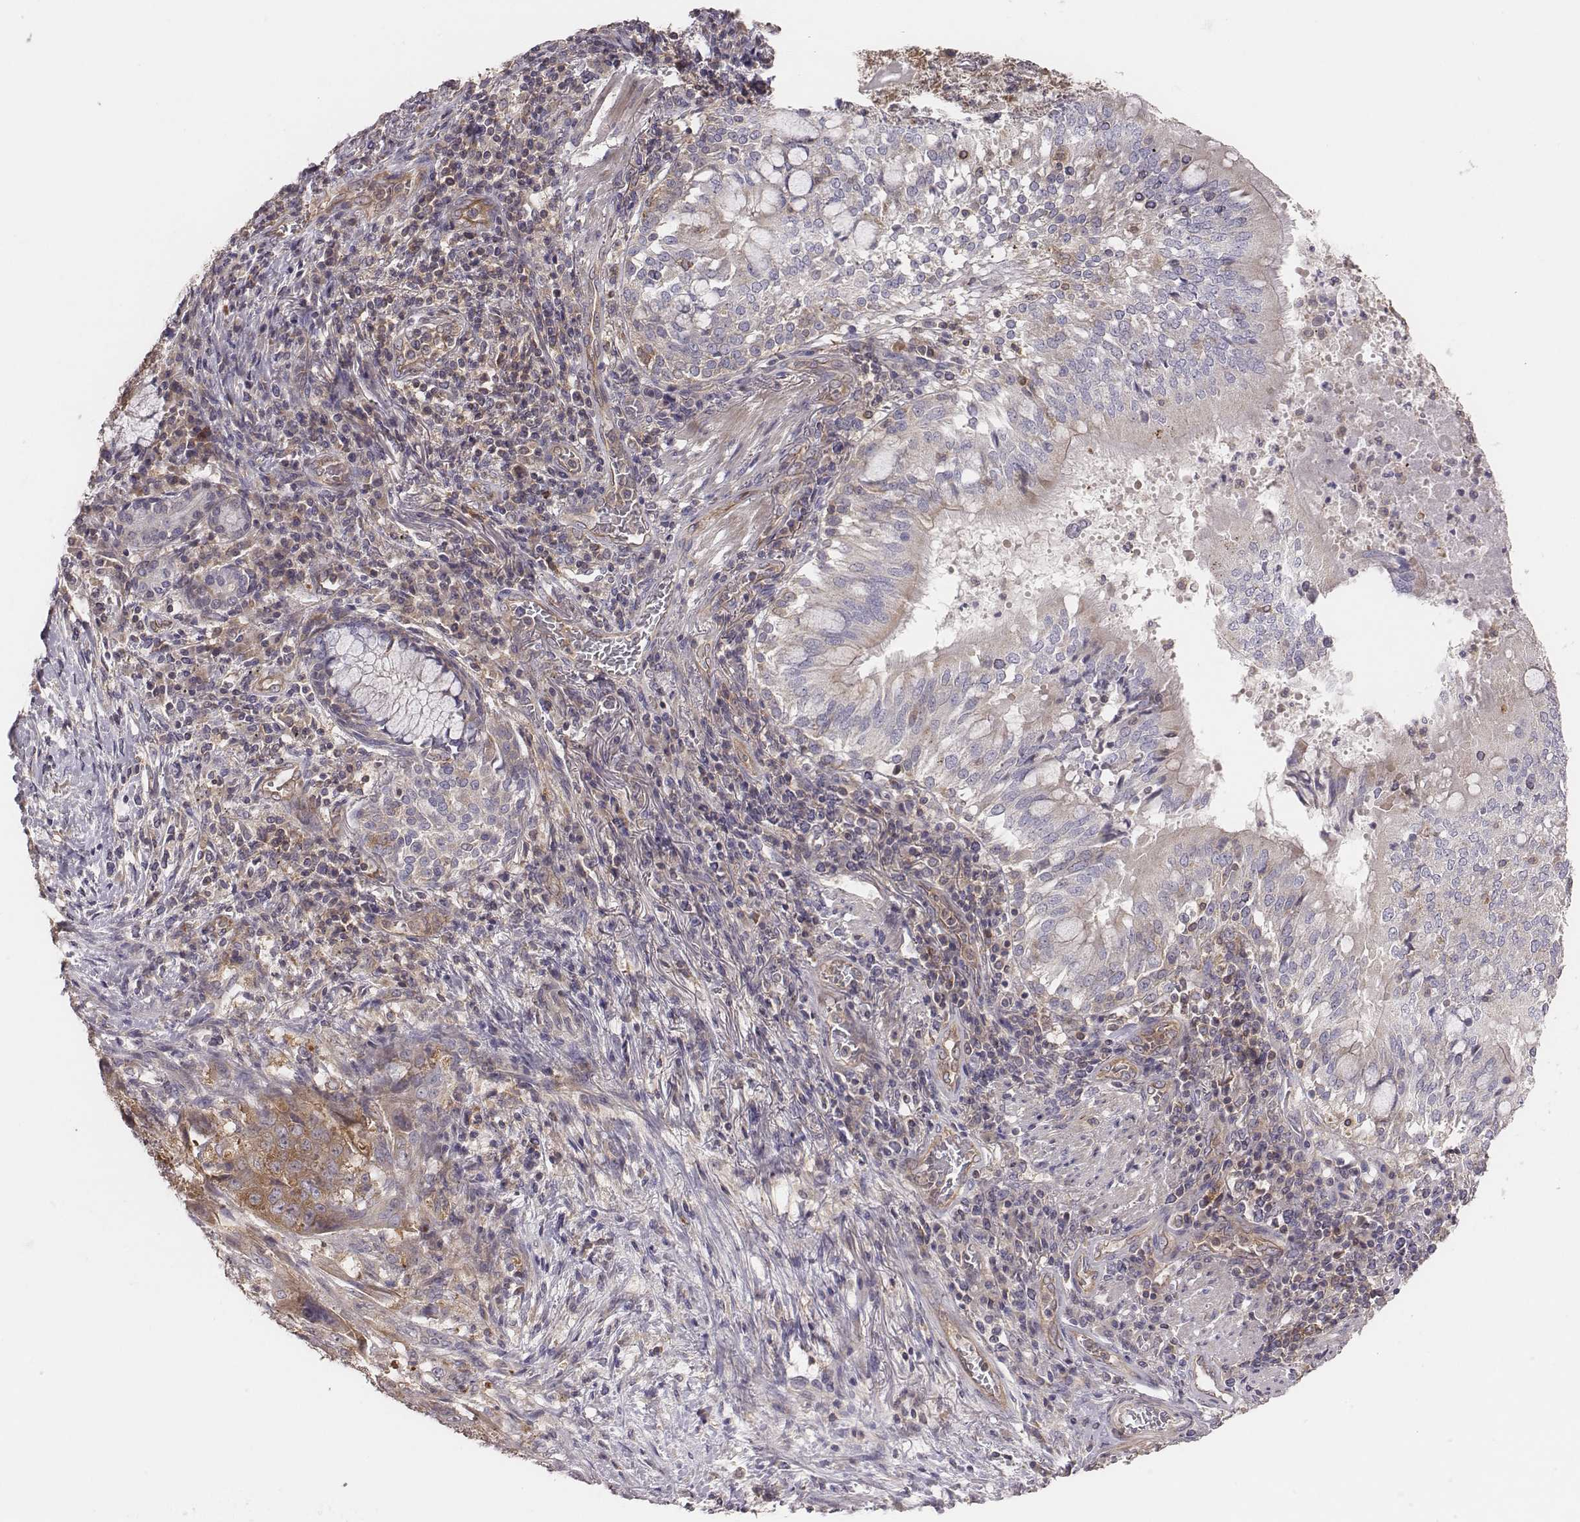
{"staining": {"intensity": "moderate", "quantity": "<25%", "location": "cytoplasmic/membranous"}, "tissue": "lung cancer", "cell_type": "Tumor cells", "image_type": "cancer", "snomed": [{"axis": "morphology", "description": "Normal tissue, NOS"}, {"axis": "morphology", "description": "Squamous cell carcinoma, NOS"}, {"axis": "topography", "description": "Bronchus"}, {"axis": "topography", "description": "Lung"}], "caption": "The immunohistochemical stain shows moderate cytoplasmic/membranous staining in tumor cells of lung cancer (squamous cell carcinoma) tissue.", "gene": "CAD", "patient": {"sex": "male", "age": 64}}